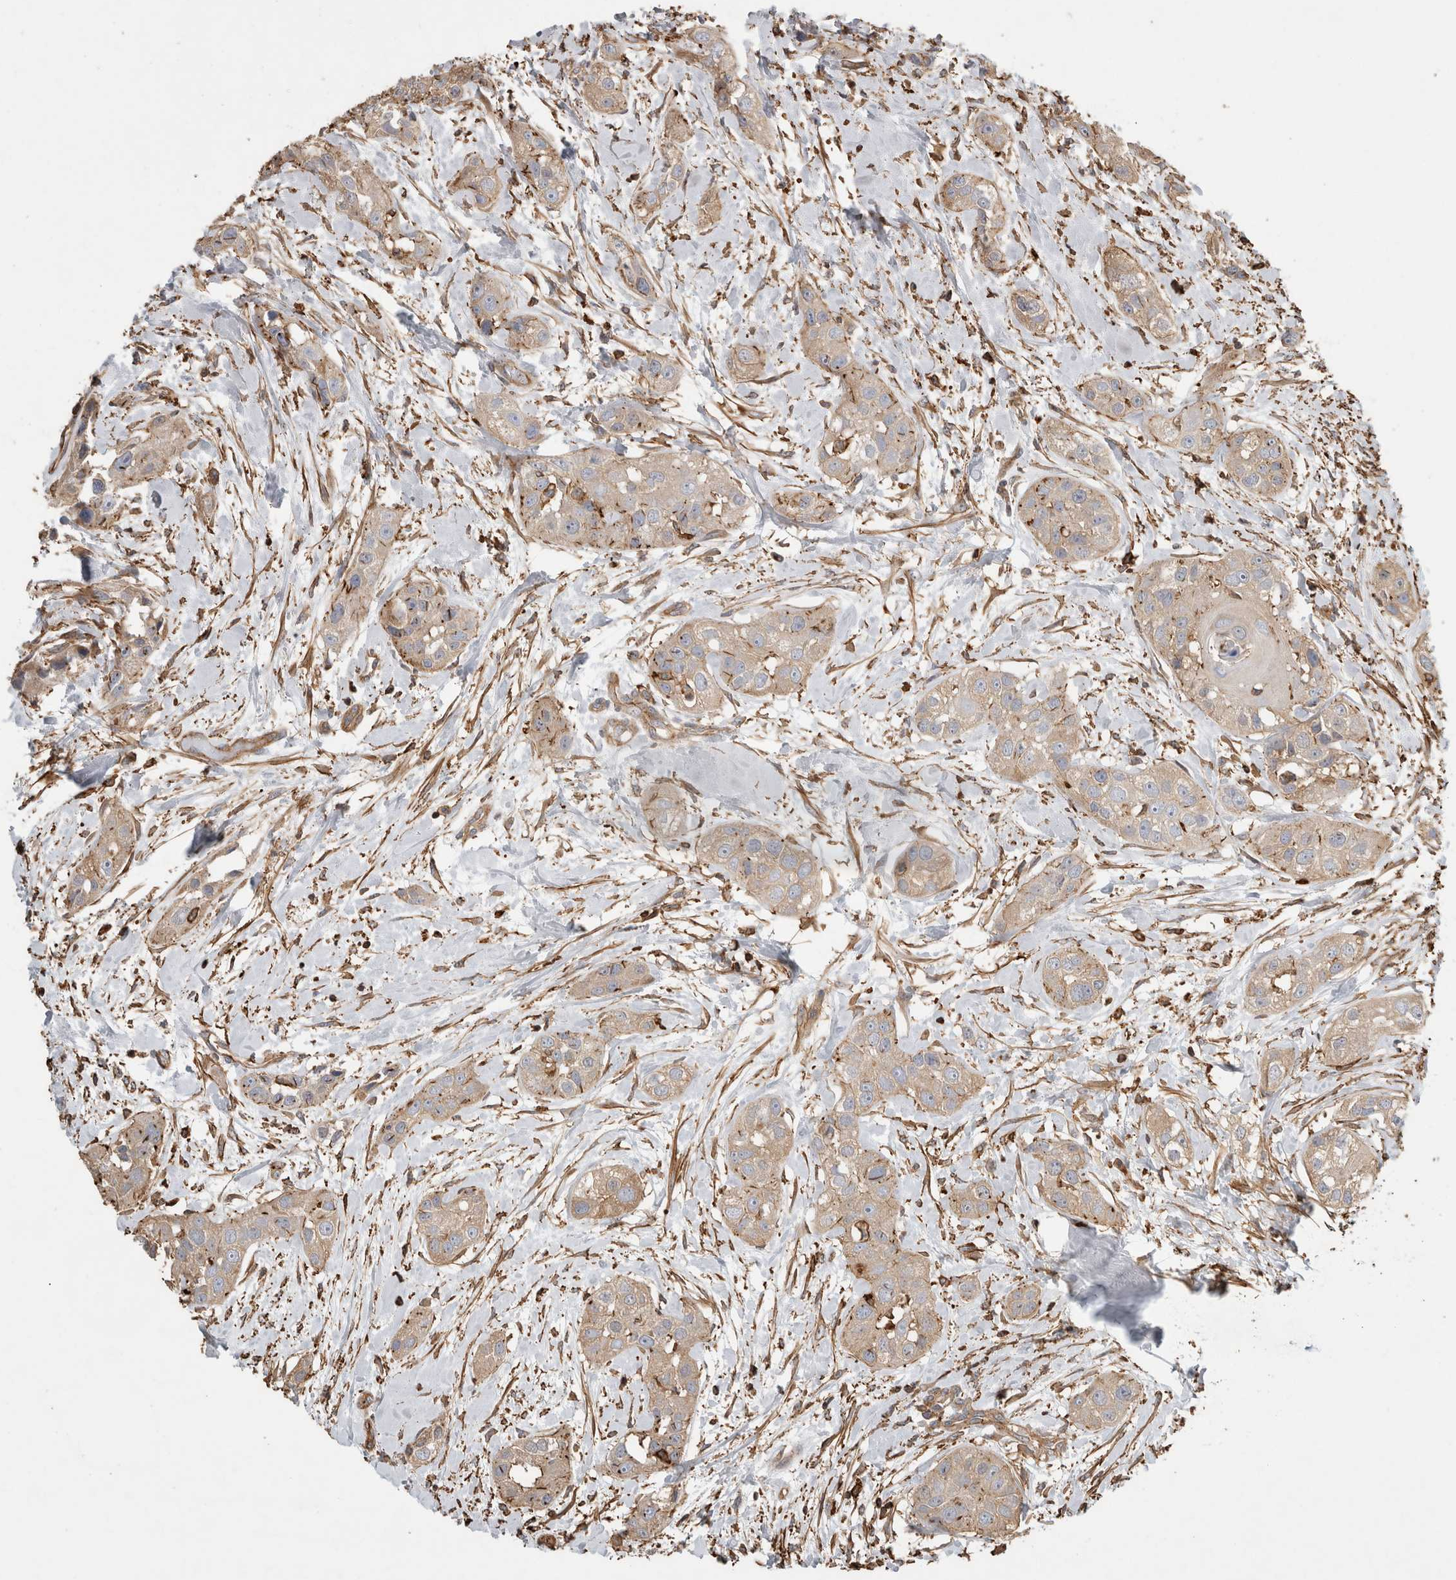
{"staining": {"intensity": "weak", "quantity": ">75%", "location": "cytoplasmic/membranous"}, "tissue": "head and neck cancer", "cell_type": "Tumor cells", "image_type": "cancer", "snomed": [{"axis": "morphology", "description": "Normal tissue, NOS"}, {"axis": "morphology", "description": "Squamous cell carcinoma, NOS"}, {"axis": "topography", "description": "Skeletal muscle"}, {"axis": "topography", "description": "Head-Neck"}], "caption": "Protein expression analysis of human head and neck squamous cell carcinoma reveals weak cytoplasmic/membranous positivity in about >75% of tumor cells. (DAB IHC, brown staining for protein, blue staining for nuclei).", "gene": "GPER1", "patient": {"sex": "male", "age": 51}}